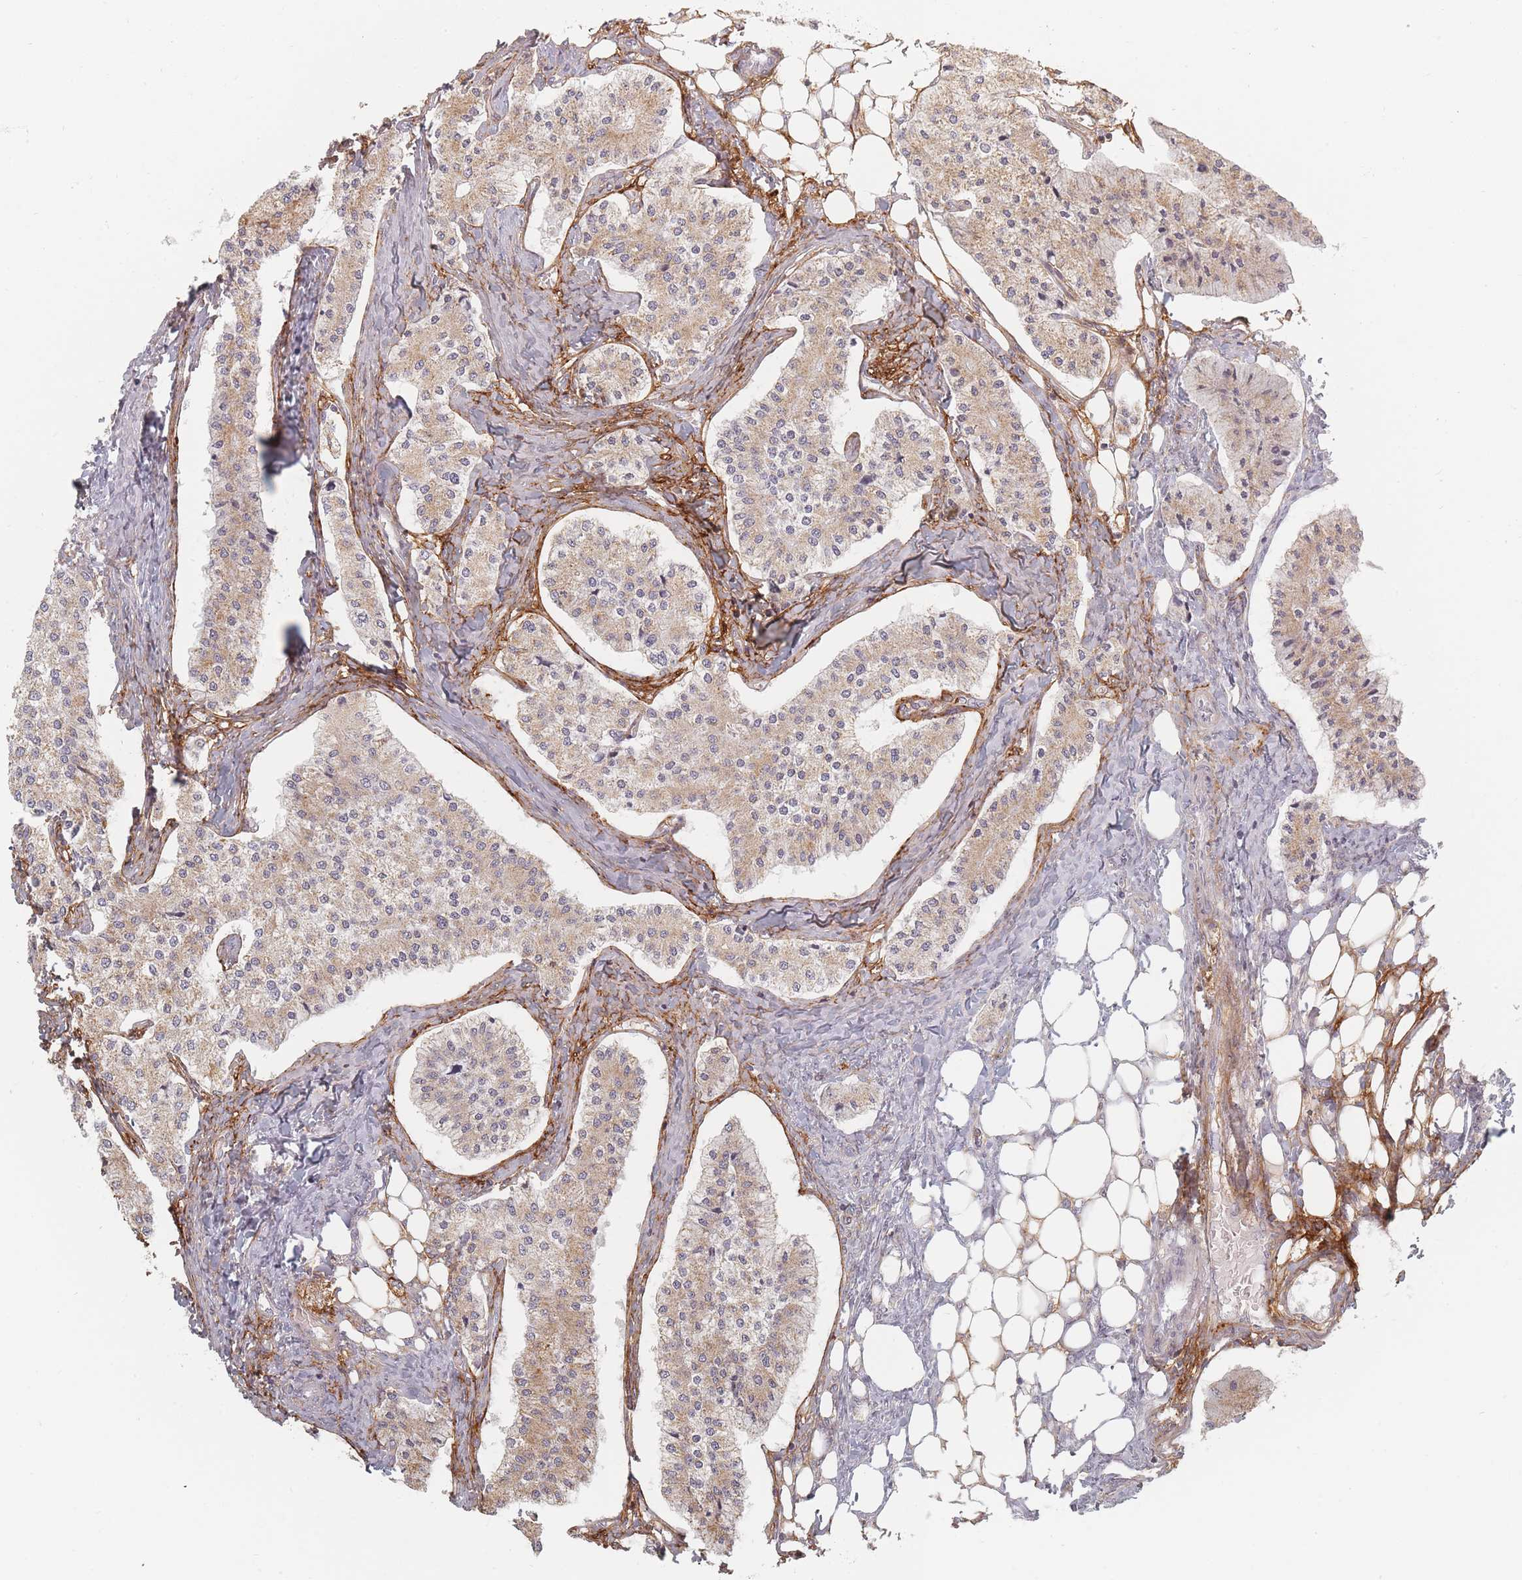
{"staining": {"intensity": "moderate", "quantity": "25%-75%", "location": "cytoplasmic/membranous"}, "tissue": "carcinoid", "cell_type": "Tumor cells", "image_type": "cancer", "snomed": [{"axis": "morphology", "description": "Carcinoid, malignant, NOS"}, {"axis": "topography", "description": "Colon"}], "caption": "Immunohistochemistry (IHC) photomicrograph of neoplastic tissue: human carcinoid stained using immunohistochemistry (IHC) shows medium levels of moderate protein expression localized specifically in the cytoplasmic/membranous of tumor cells, appearing as a cytoplasmic/membranous brown color.", "gene": "ZKSCAN7", "patient": {"sex": "female", "age": 52}}